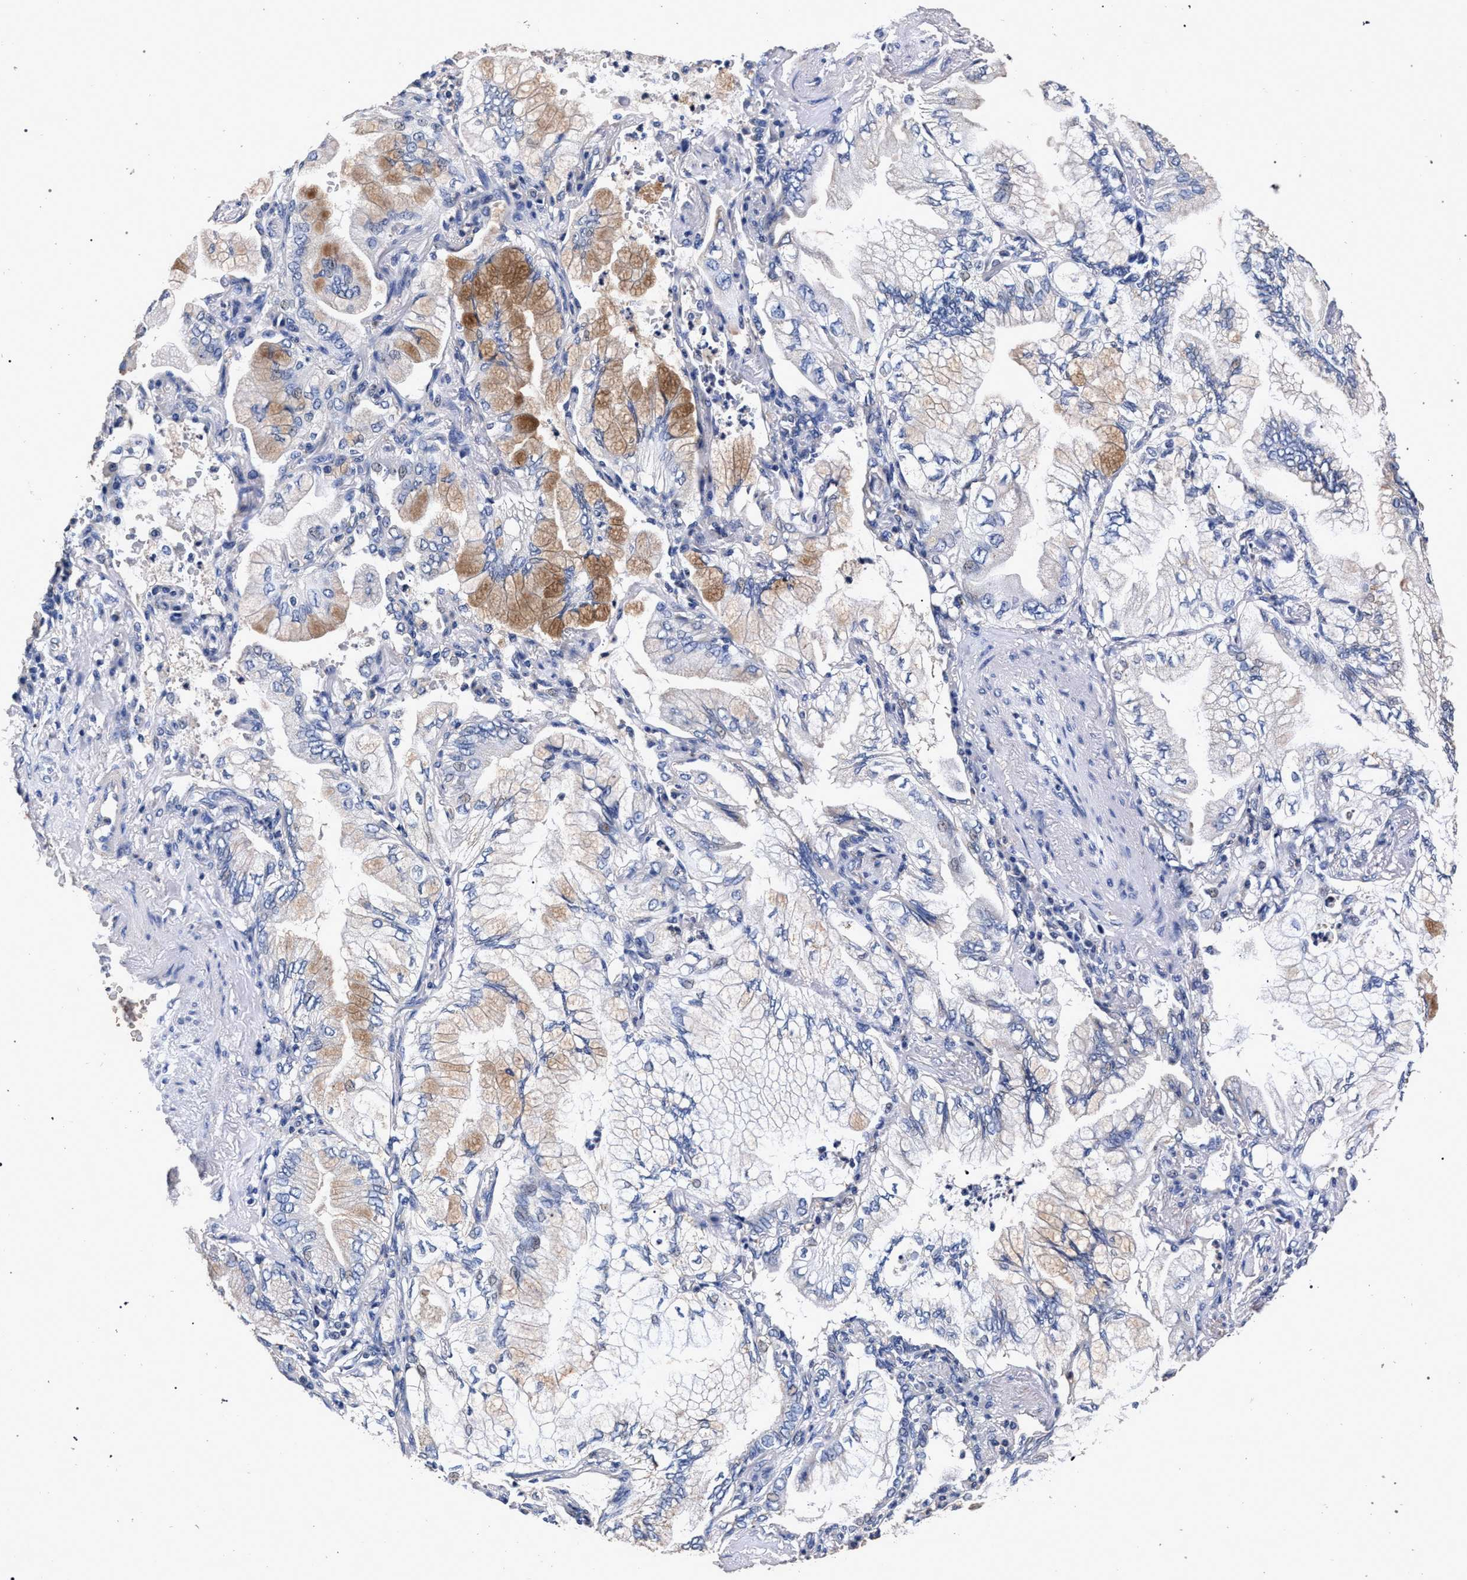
{"staining": {"intensity": "moderate", "quantity": "<25%", "location": "cytoplasmic/membranous"}, "tissue": "lung cancer", "cell_type": "Tumor cells", "image_type": "cancer", "snomed": [{"axis": "morphology", "description": "Adenocarcinoma, NOS"}, {"axis": "topography", "description": "Lung"}], "caption": "The photomicrograph displays immunohistochemical staining of adenocarcinoma (lung). There is moderate cytoplasmic/membranous expression is appreciated in approximately <25% of tumor cells. (DAB = brown stain, brightfield microscopy at high magnification).", "gene": "ATP1A2", "patient": {"sex": "female", "age": 70}}